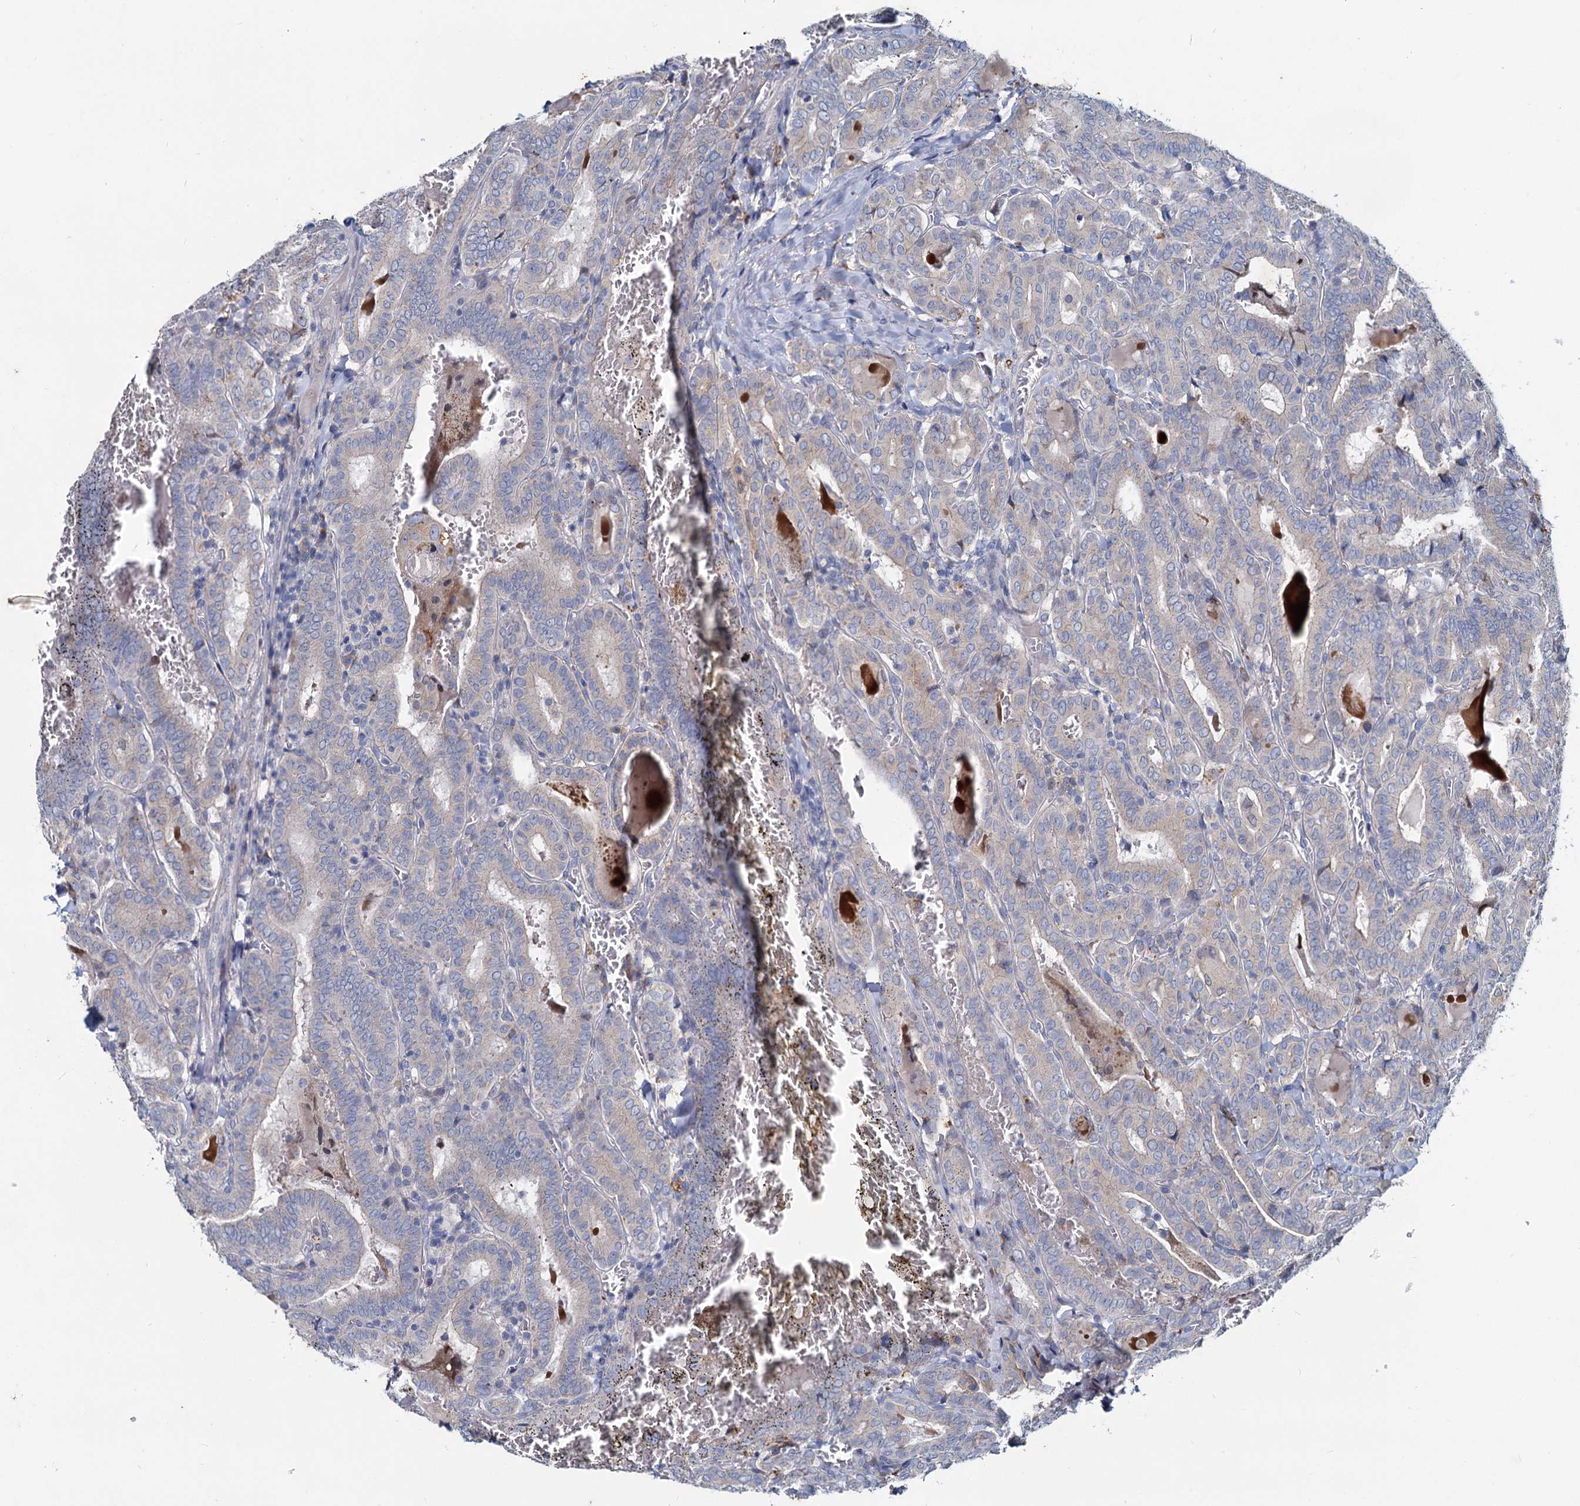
{"staining": {"intensity": "weak", "quantity": "<25%", "location": "cytoplasmic/membranous"}, "tissue": "thyroid cancer", "cell_type": "Tumor cells", "image_type": "cancer", "snomed": [{"axis": "morphology", "description": "Papillary adenocarcinoma, NOS"}, {"axis": "topography", "description": "Thyroid gland"}], "caption": "High magnification brightfield microscopy of papillary adenocarcinoma (thyroid) stained with DAB (brown) and counterstained with hematoxylin (blue): tumor cells show no significant expression.", "gene": "TMX2", "patient": {"sex": "female", "age": 72}}